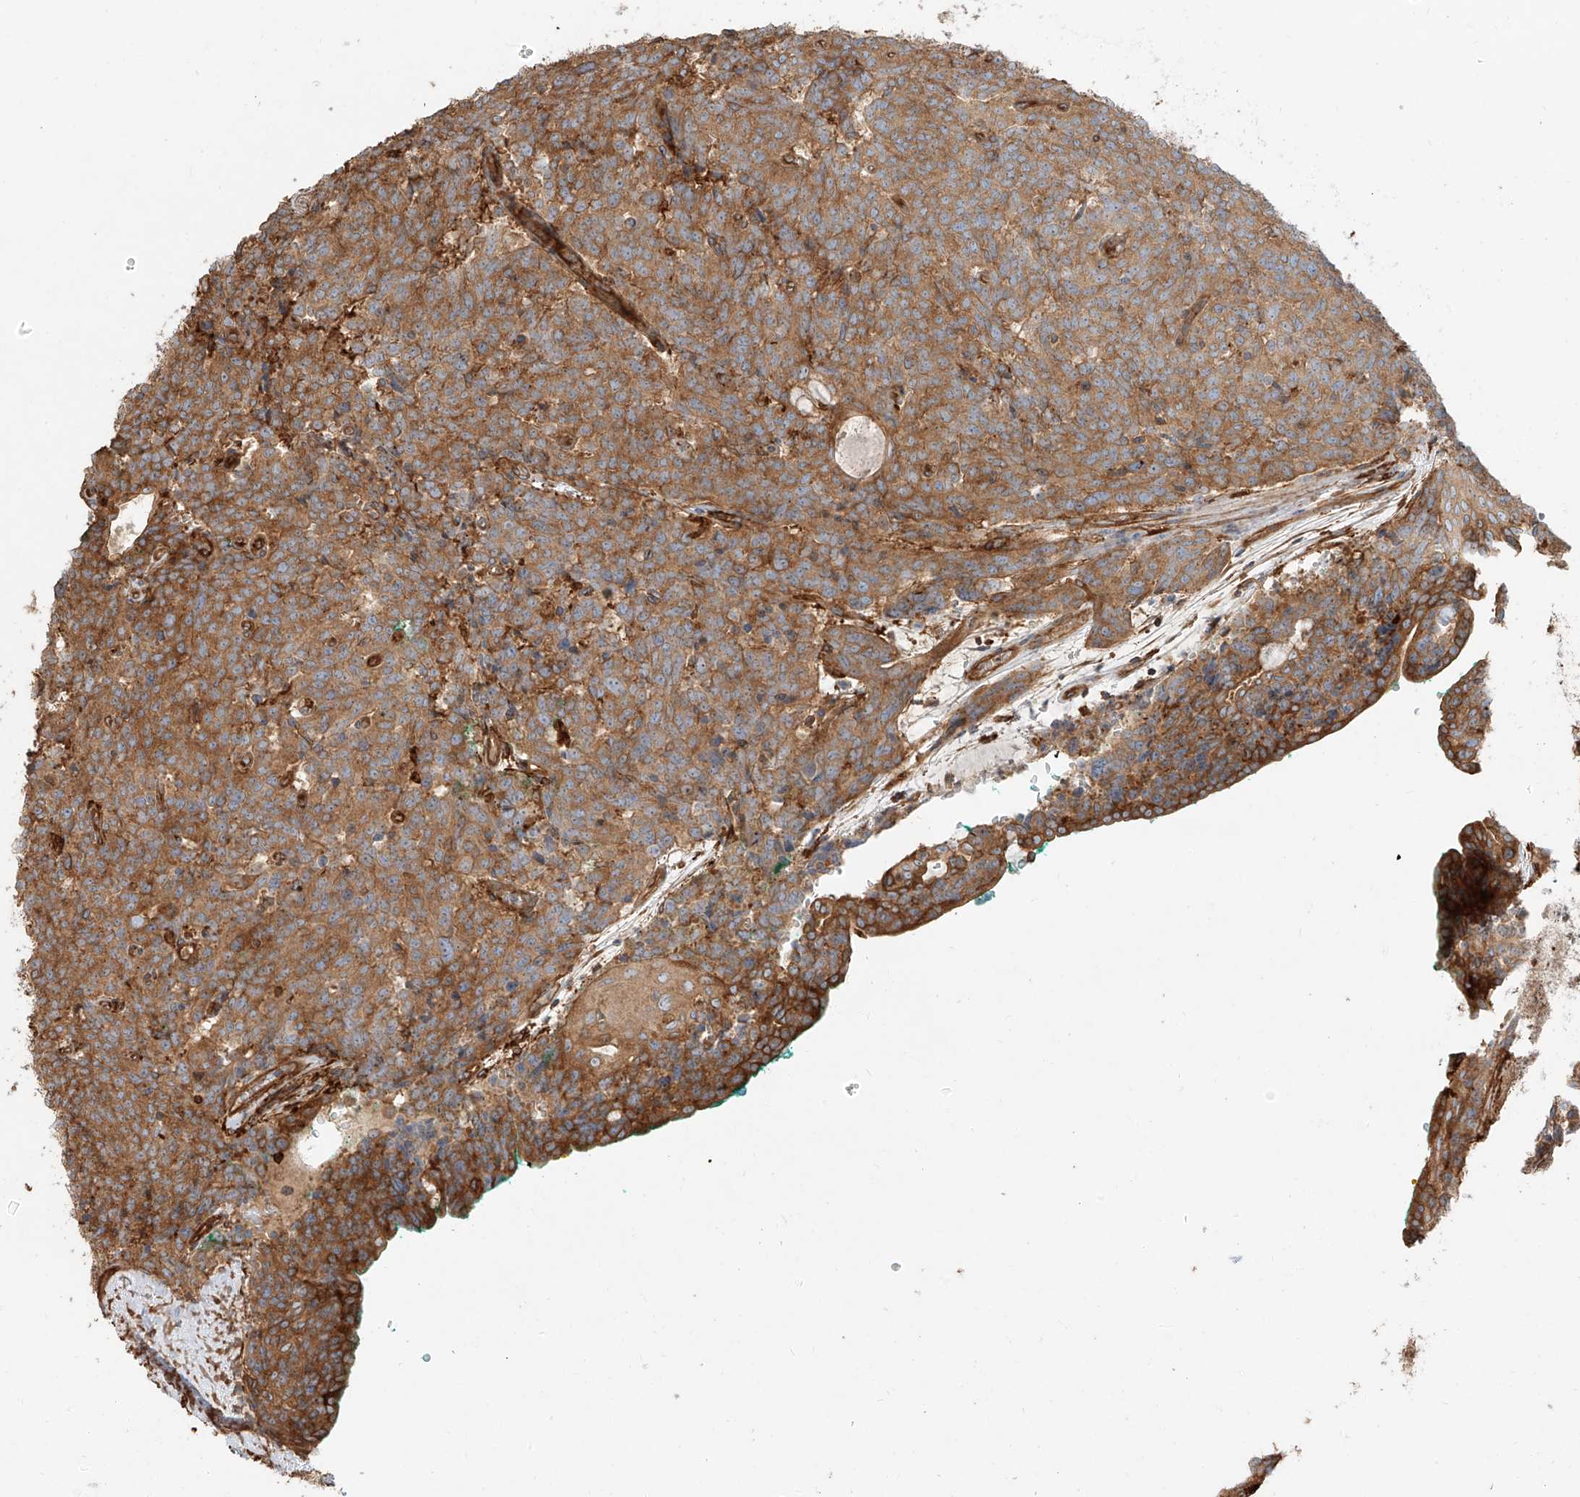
{"staining": {"intensity": "moderate", "quantity": ">75%", "location": "cytoplasmic/membranous"}, "tissue": "carcinoid", "cell_type": "Tumor cells", "image_type": "cancer", "snomed": [{"axis": "morphology", "description": "Carcinoid, malignant, NOS"}, {"axis": "topography", "description": "Lung"}], "caption": "Immunohistochemical staining of human malignant carcinoid reveals moderate cytoplasmic/membranous protein positivity in approximately >75% of tumor cells. (Stains: DAB (3,3'-diaminobenzidine) in brown, nuclei in blue, Microscopy: brightfield microscopy at high magnification).", "gene": "SNX9", "patient": {"sex": "female", "age": 46}}